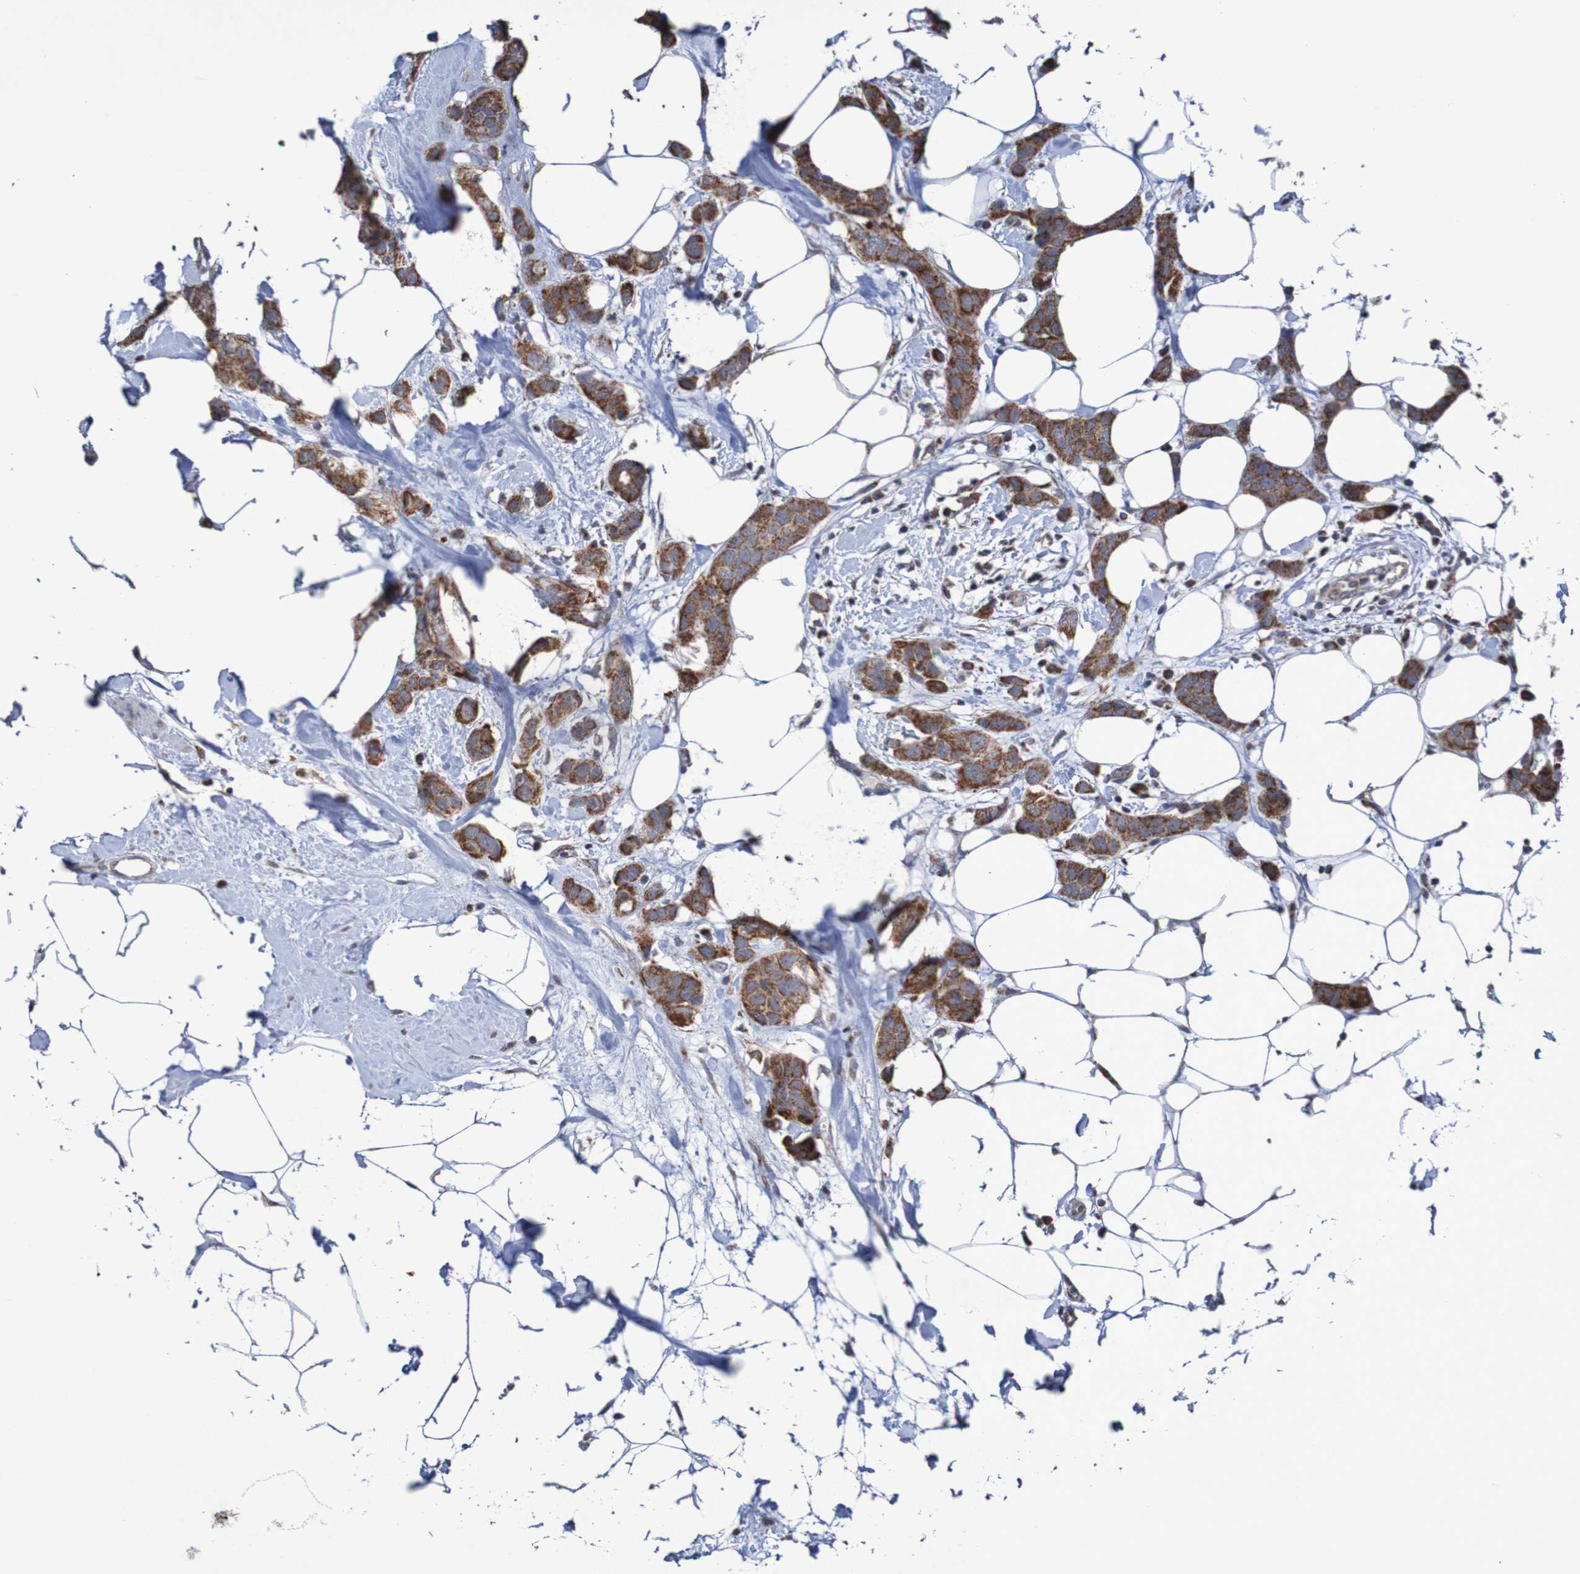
{"staining": {"intensity": "strong", "quantity": ">75%", "location": "cytoplasmic/membranous"}, "tissue": "breast cancer", "cell_type": "Tumor cells", "image_type": "cancer", "snomed": [{"axis": "morphology", "description": "Normal tissue, NOS"}, {"axis": "morphology", "description": "Duct carcinoma"}, {"axis": "topography", "description": "Breast"}], "caption": "Immunohistochemical staining of human infiltrating ductal carcinoma (breast) demonstrates high levels of strong cytoplasmic/membranous protein expression in about >75% of tumor cells.", "gene": "DVL1", "patient": {"sex": "female", "age": 50}}